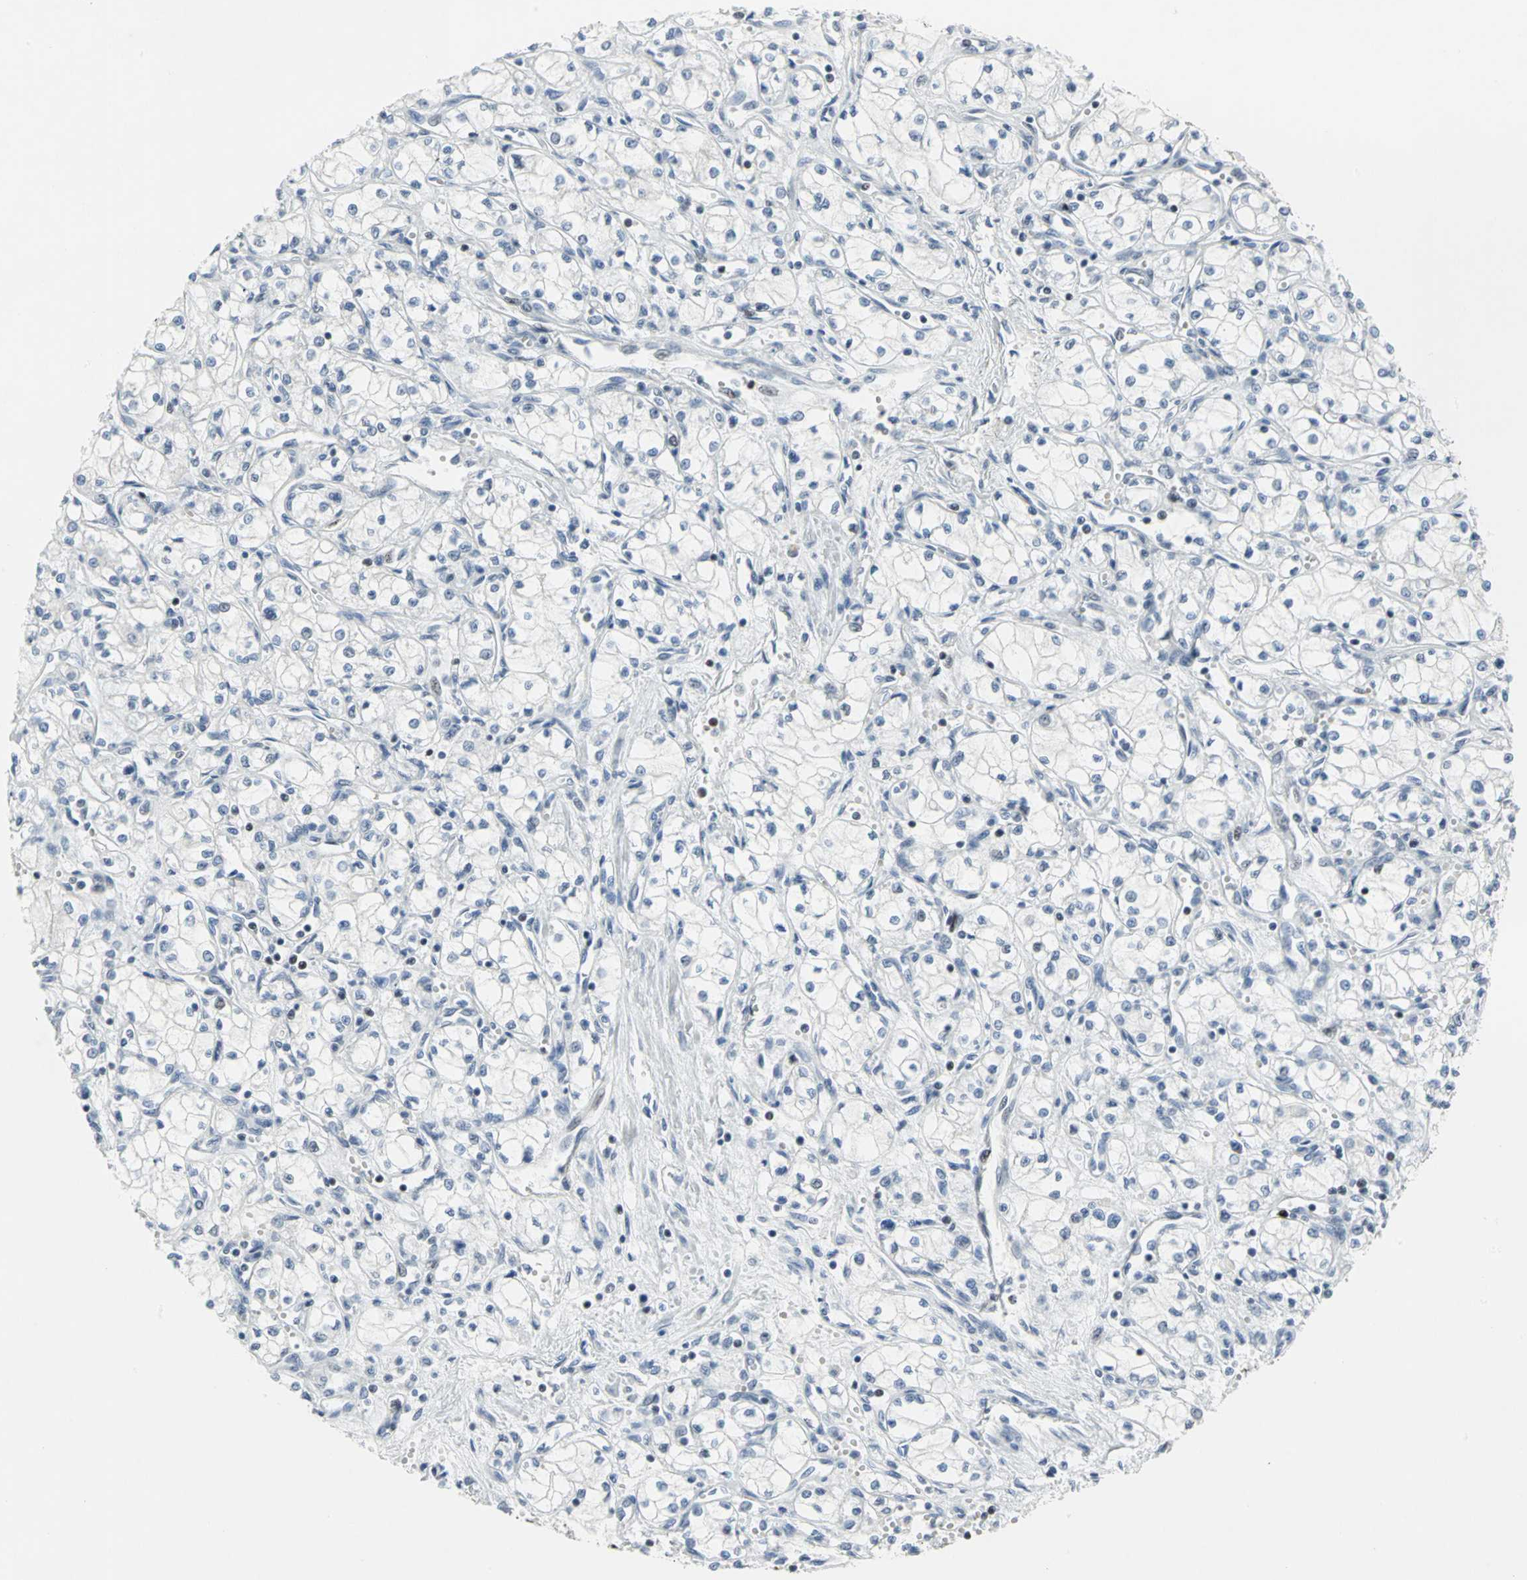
{"staining": {"intensity": "negative", "quantity": "none", "location": "none"}, "tissue": "renal cancer", "cell_type": "Tumor cells", "image_type": "cancer", "snomed": [{"axis": "morphology", "description": "Normal tissue, NOS"}, {"axis": "morphology", "description": "Adenocarcinoma, NOS"}, {"axis": "topography", "description": "Kidney"}], "caption": "The micrograph reveals no staining of tumor cells in renal adenocarcinoma. (DAB immunohistochemistry (IHC) visualized using brightfield microscopy, high magnification).", "gene": "RPA1", "patient": {"sex": "male", "age": 59}}